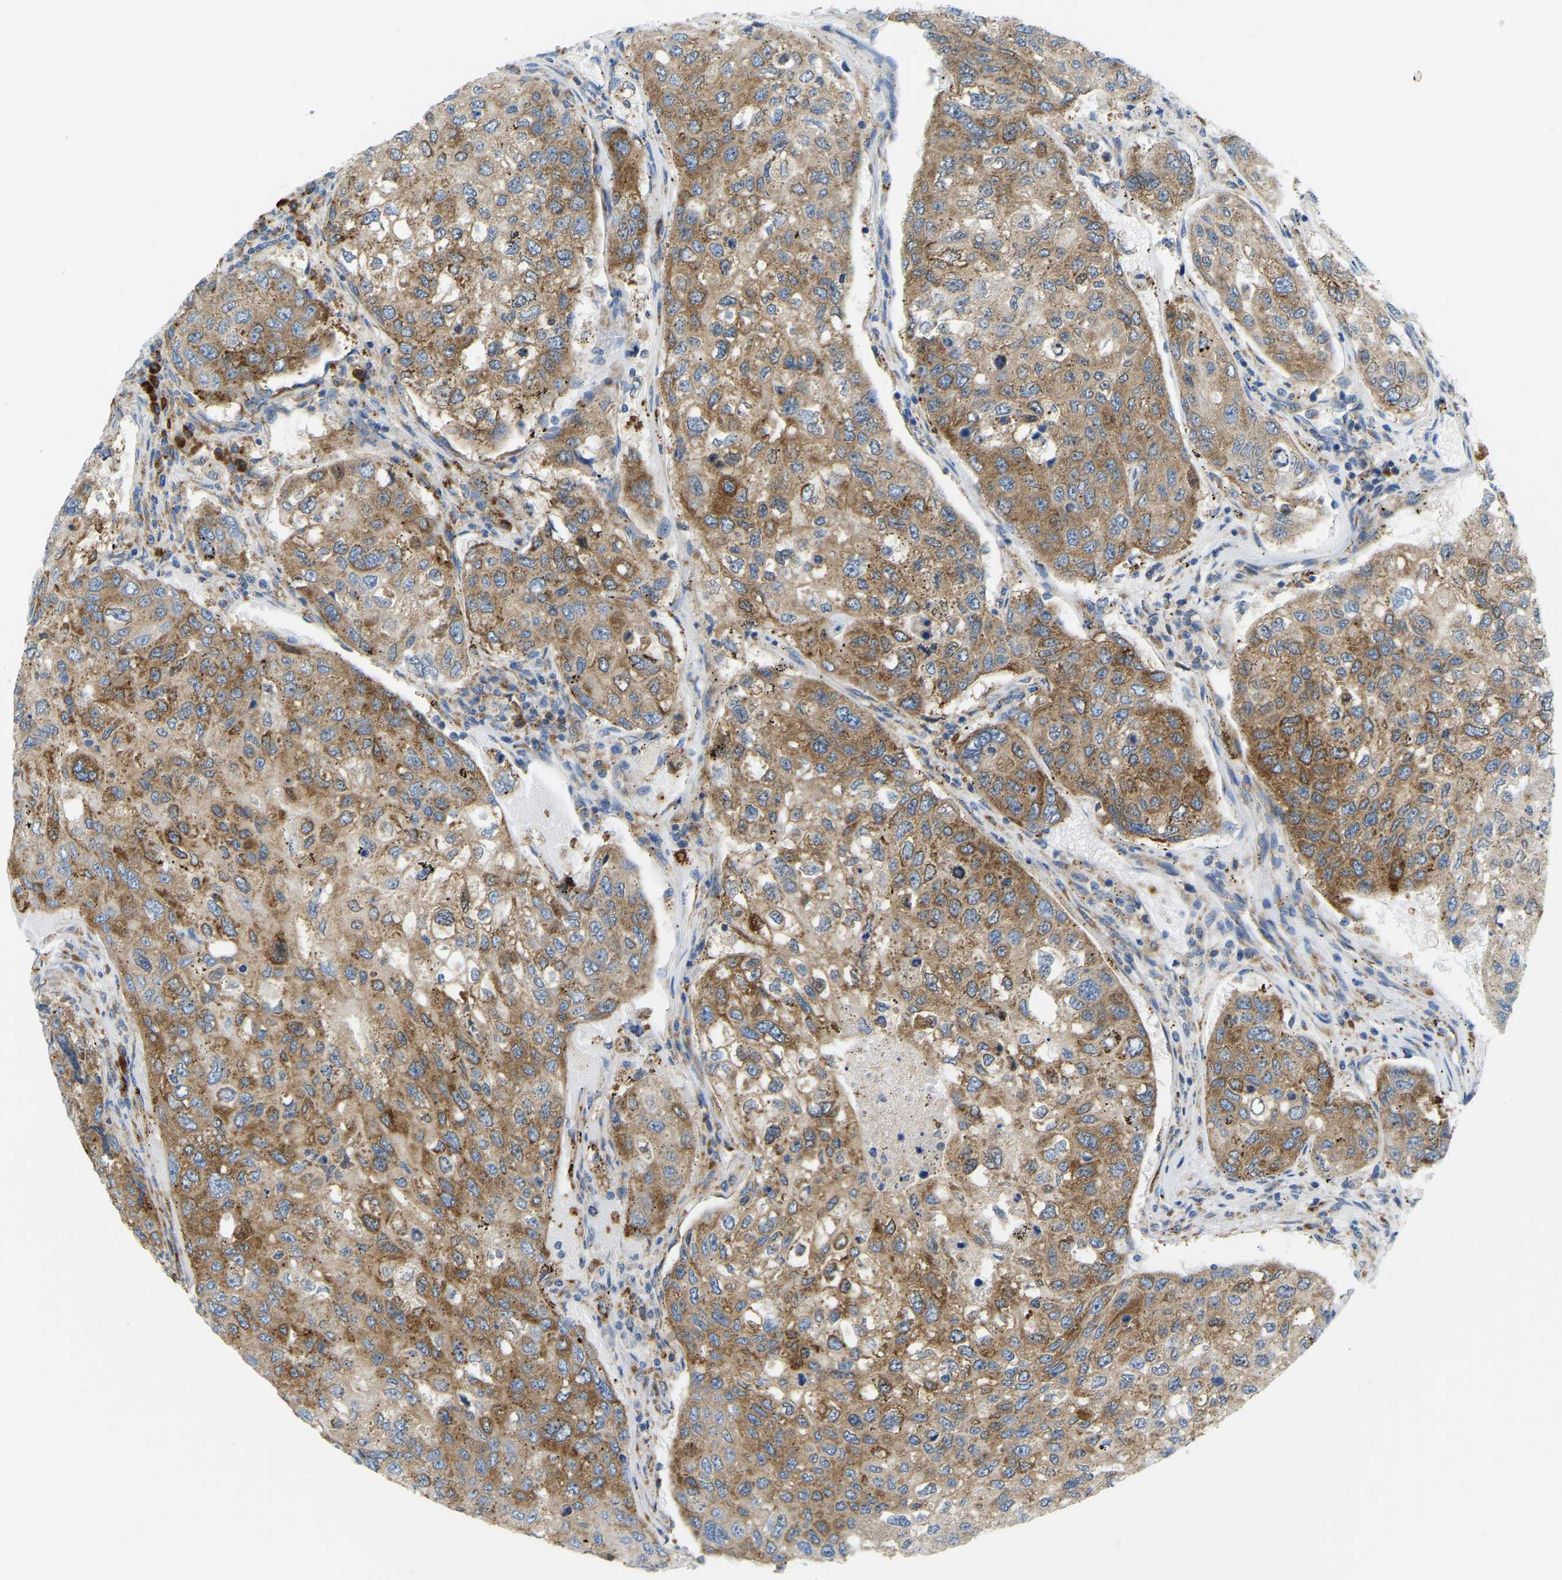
{"staining": {"intensity": "moderate", "quantity": ">75%", "location": "cytoplasmic/membranous"}, "tissue": "urothelial cancer", "cell_type": "Tumor cells", "image_type": "cancer", "snomed": [{"axis": "morphology", "description": "Urothelial carcinoma, High grade"}, {"axis": "topography", "description": "Lymph node"}, {"axis": "topography", "description": "Urinary bladder"}], "caption": "Moderate cytoplasmic/membranous expression for a protein is identified in approximately >75% of tumor cells of urothelial cancer using immunohistochemistry.", "gene": "SND1", "patient": {"sex": "male", "age": 51}}